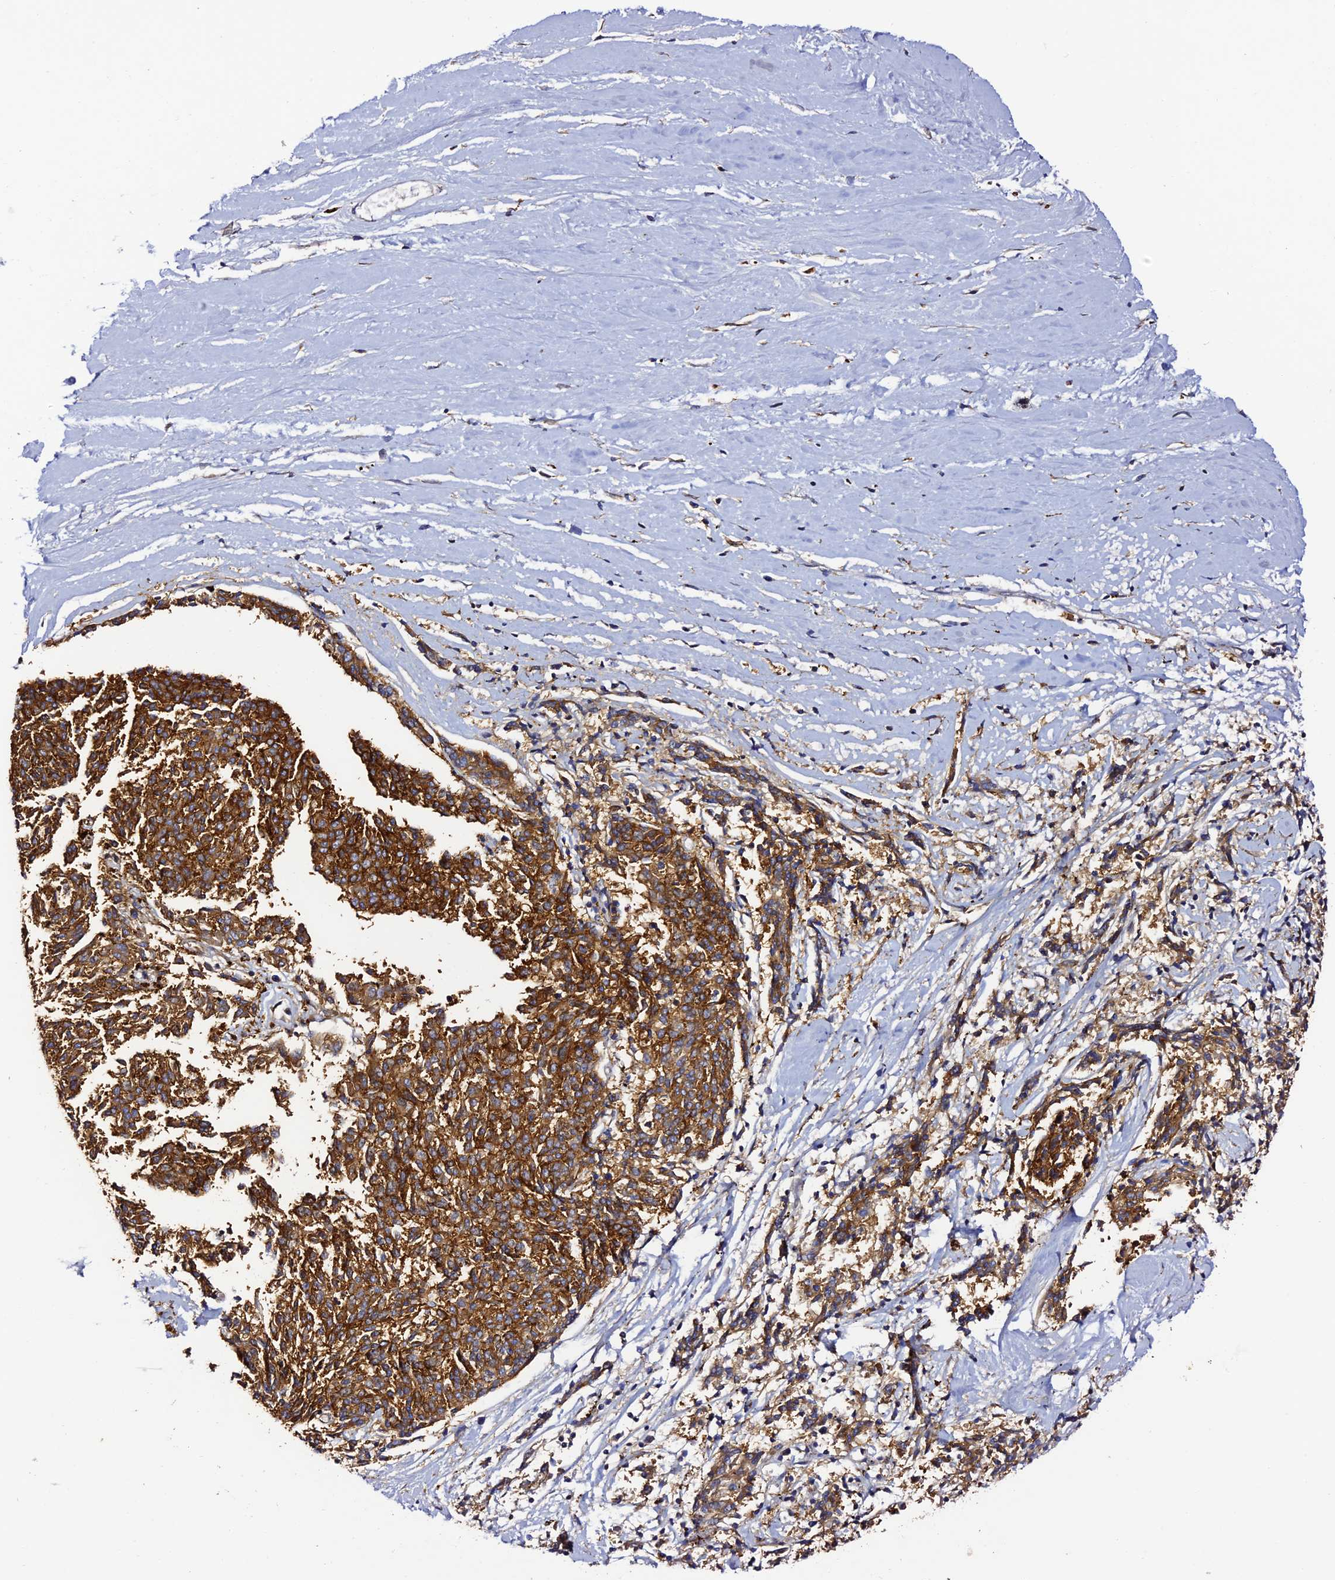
{"staining": {"intensity": "strong", "quantity": ">75%", "location": "cytoplasmic/membranous"}, "tissue": "melanoma", "cell_type": "Tumor cells", "image_type": "cancer", "snomed": [{"axis": "morphology", "description": "Malignant melanoma, NOS"}, {"axis": "topography", "description": "Skin"}], "caption": "Immunohistochemical staining of human melanoma displays high levels of strong cytoplasmic/membranous protein staining in approximately >75% of tumor cells.", "gene": "TRPV2", "patient": {"sex": "female", "age": 72}}